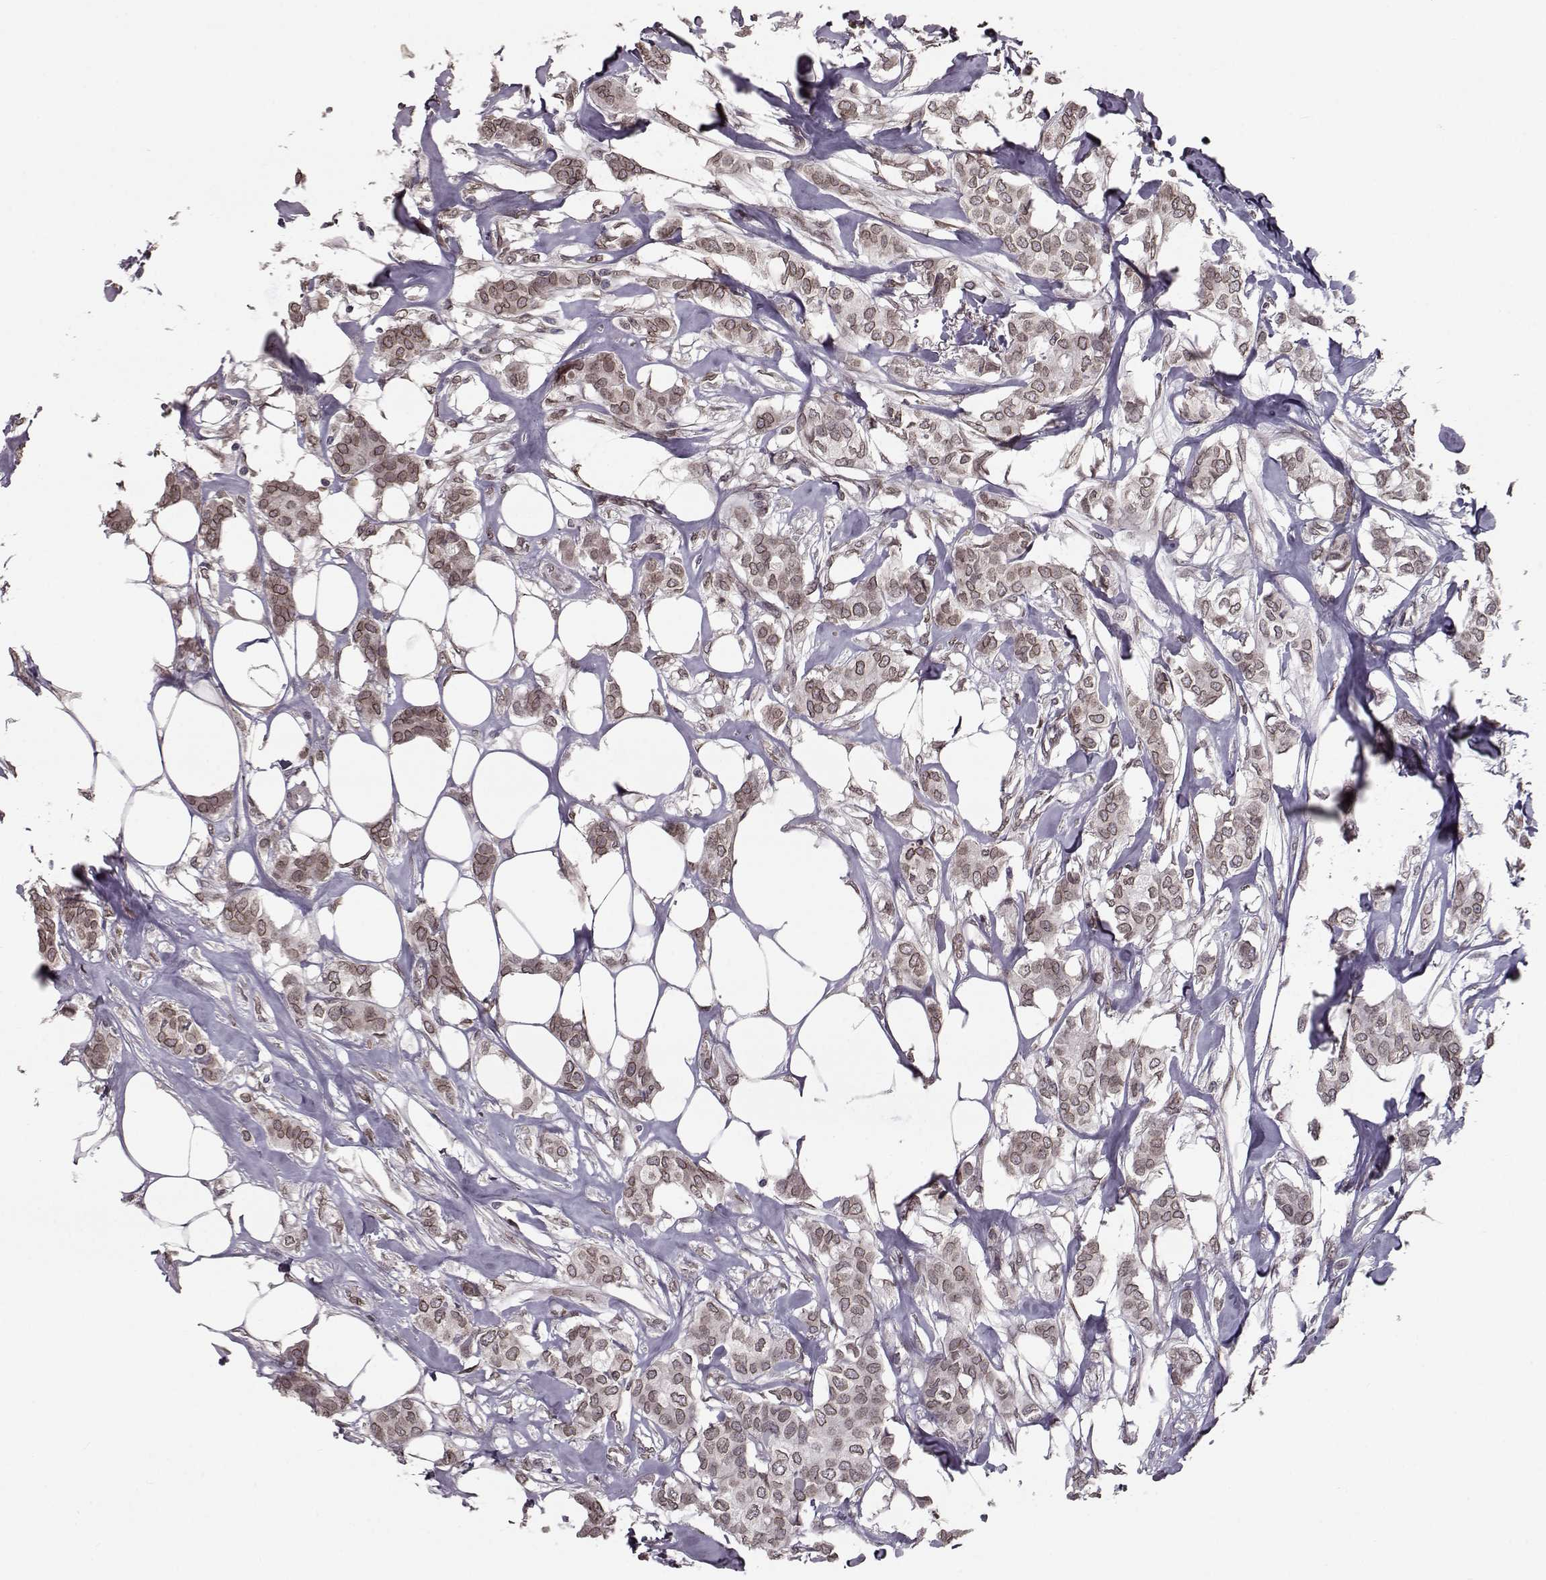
{"staining": {"intensity": "weak", "quantity": ">75%", "location": "cytoplasmic/membranous,nuclear"}, "tissue": "breast cancer", "cell_type": "Tumor cells", "image_type": "cancer", "snomed": [{"axis": "morphology", "description": "Duct carcinoma"}, {"axis": "topography", "description": "Breast"}], "caption": "Immunohistochemistry (IHC) micrograph of breast infiltrating ductal carcinoma stained for a protein (brown), which demonstrates low levels of weak cytoplasmic/membranous and nuclear staining in about >75% of tumor cells.", "gene": "NUP37", "patient": {"sex": "female", "age": 62}}